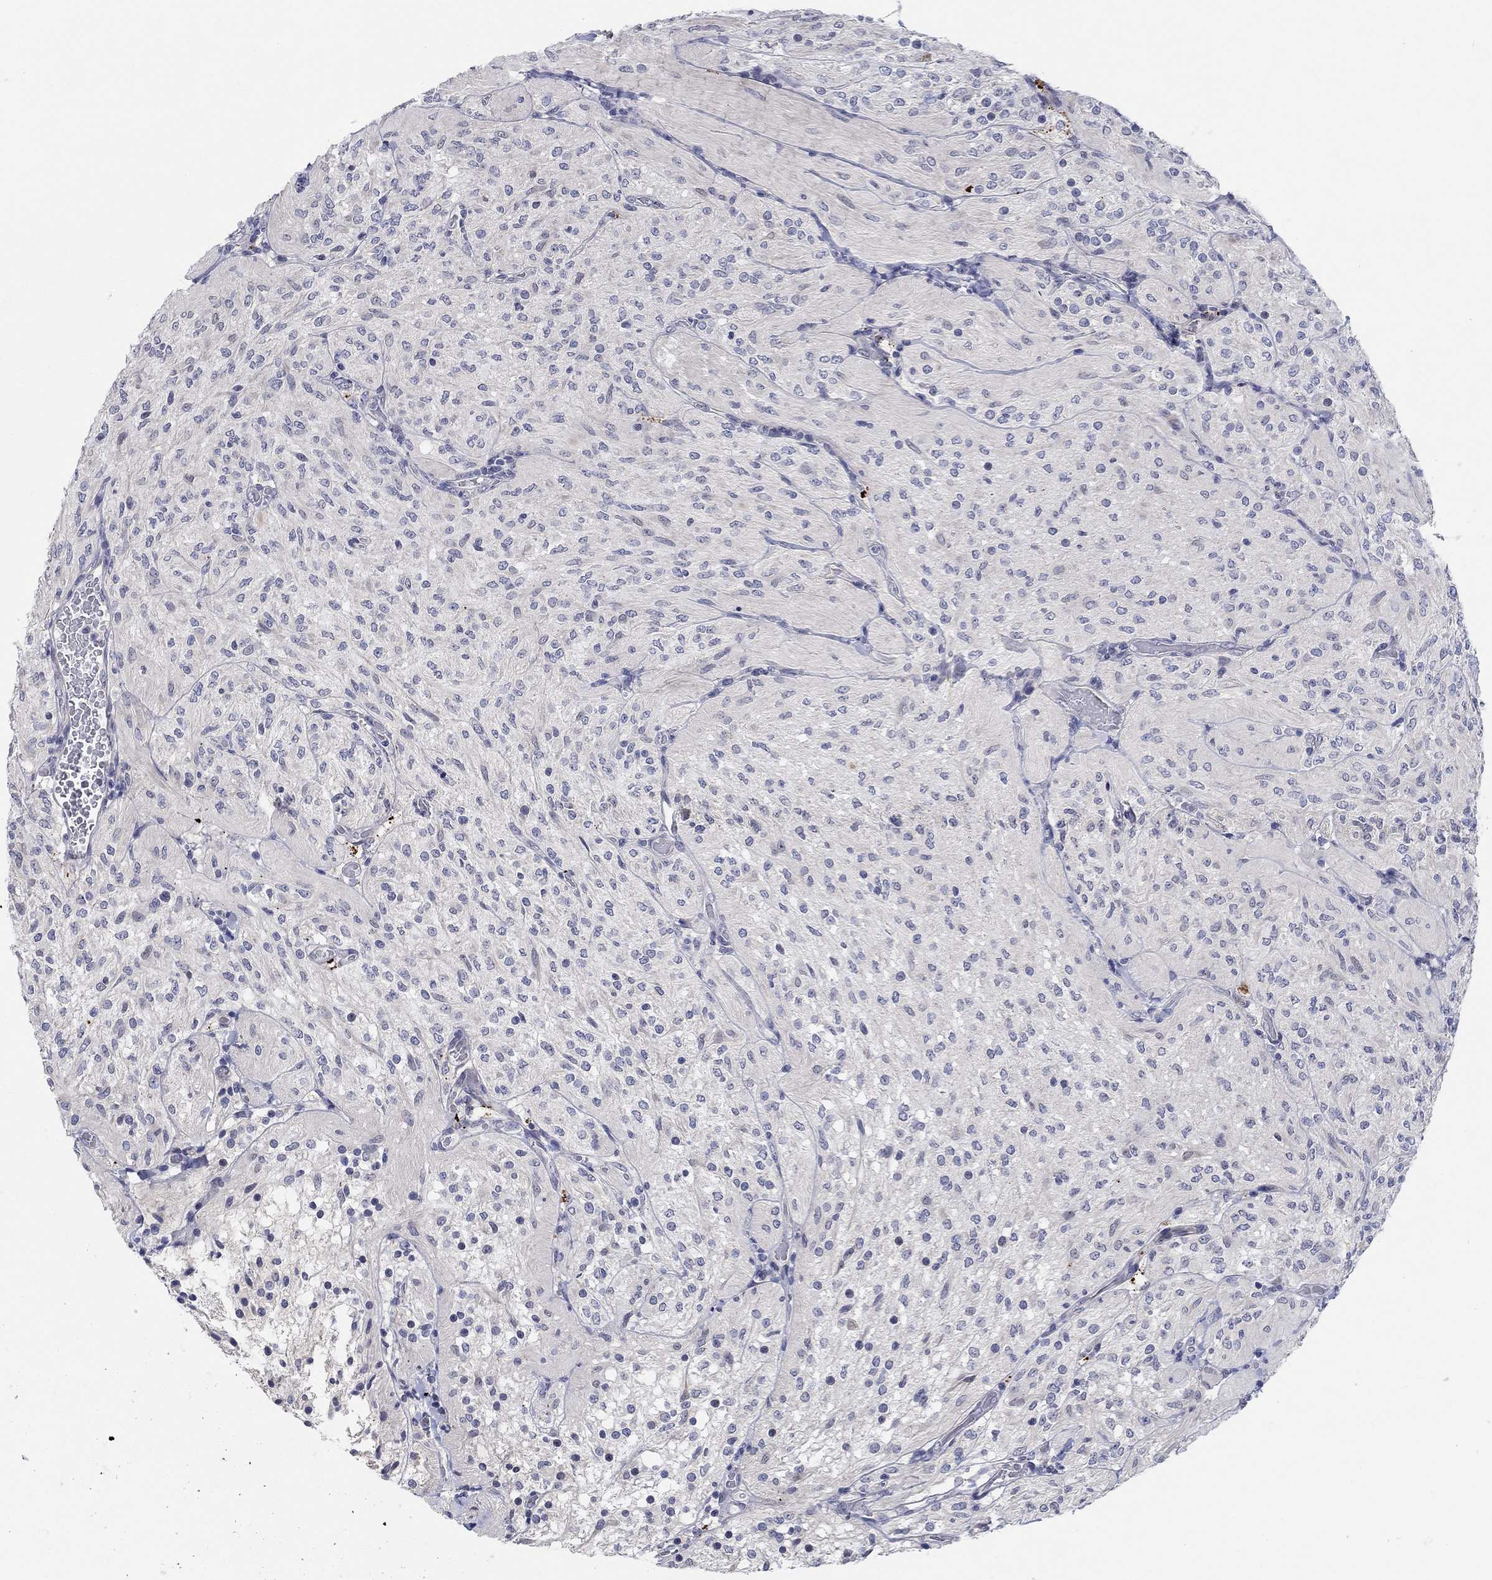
{"staining": {"intensity": "negative", "quantity": "none", "location": "none"}, "tissue": "glioma", "cell_type": "Tumor cells", "image_type": "cancer", "snomed": [{"axis": "morphology", "description": "Glioma, malignant, Low grade"}, {"axis": "topography", "description": "Brain"}], "caption": "Malignant glioma (low-grade) stained for a protein using IHC reveals no expression tumor cells.", "gene": "SMIM18", "patient": {"sex": "male", "age": 3}}